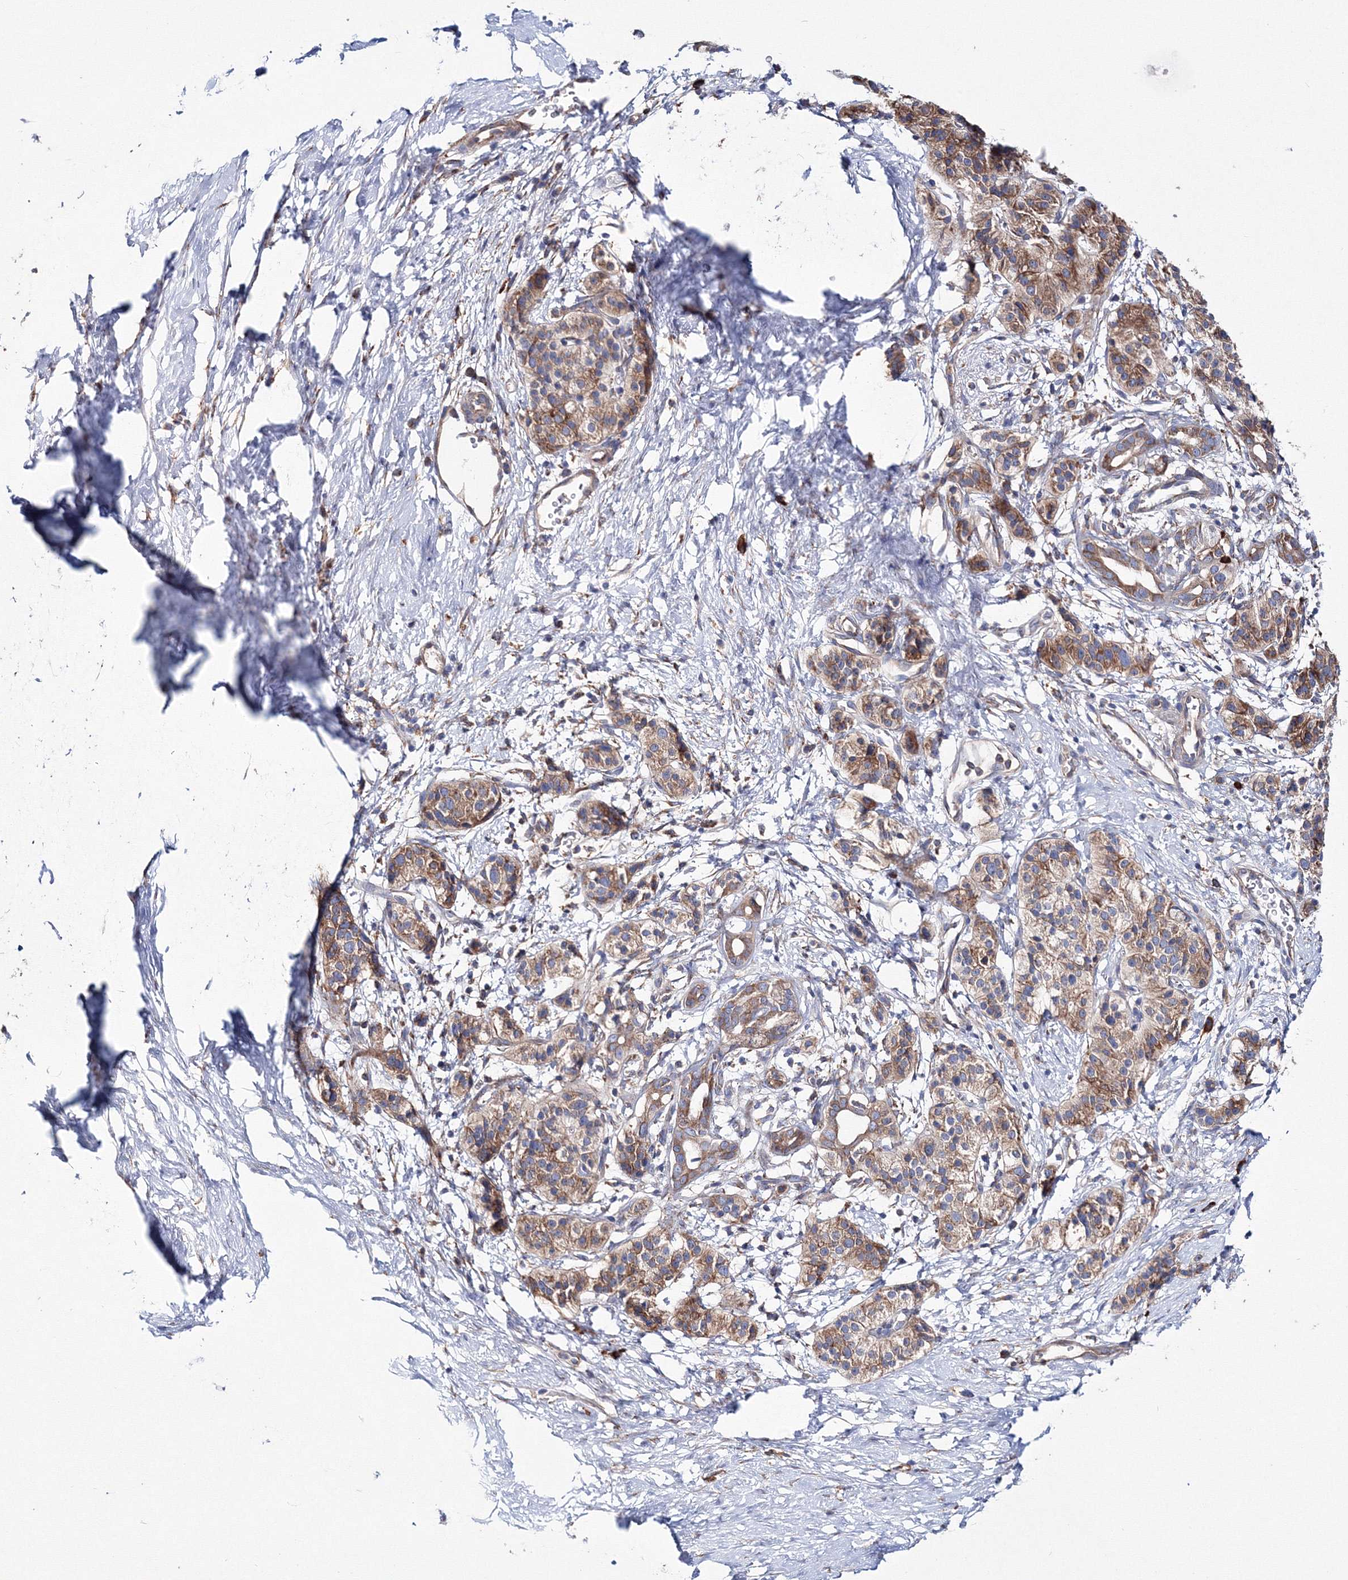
{"staining": {"intensity": "moderate", "quantity": ">75%", "location": "cytoplasmic/membranous"}, "tissue": "pancreatic cancer", "cell_type": "Tumor cells", "image_type": "cancer", "snomed": [{"axis": "morphology", "description": "Adenocarcinoma, NOS"}, {"axis": "topography", "description": "Pancreas"}], "caption": "An immunohistochemistry micrograph of neoplastic tissue is shown. Protein staining in brown shows moderate cytoplasmic/membranous positivity in pancreatic cancer (adenocarcinoma) within tumor cells.", "gene": "VPS8", "patient": {"sex": "male", "age": 50}}